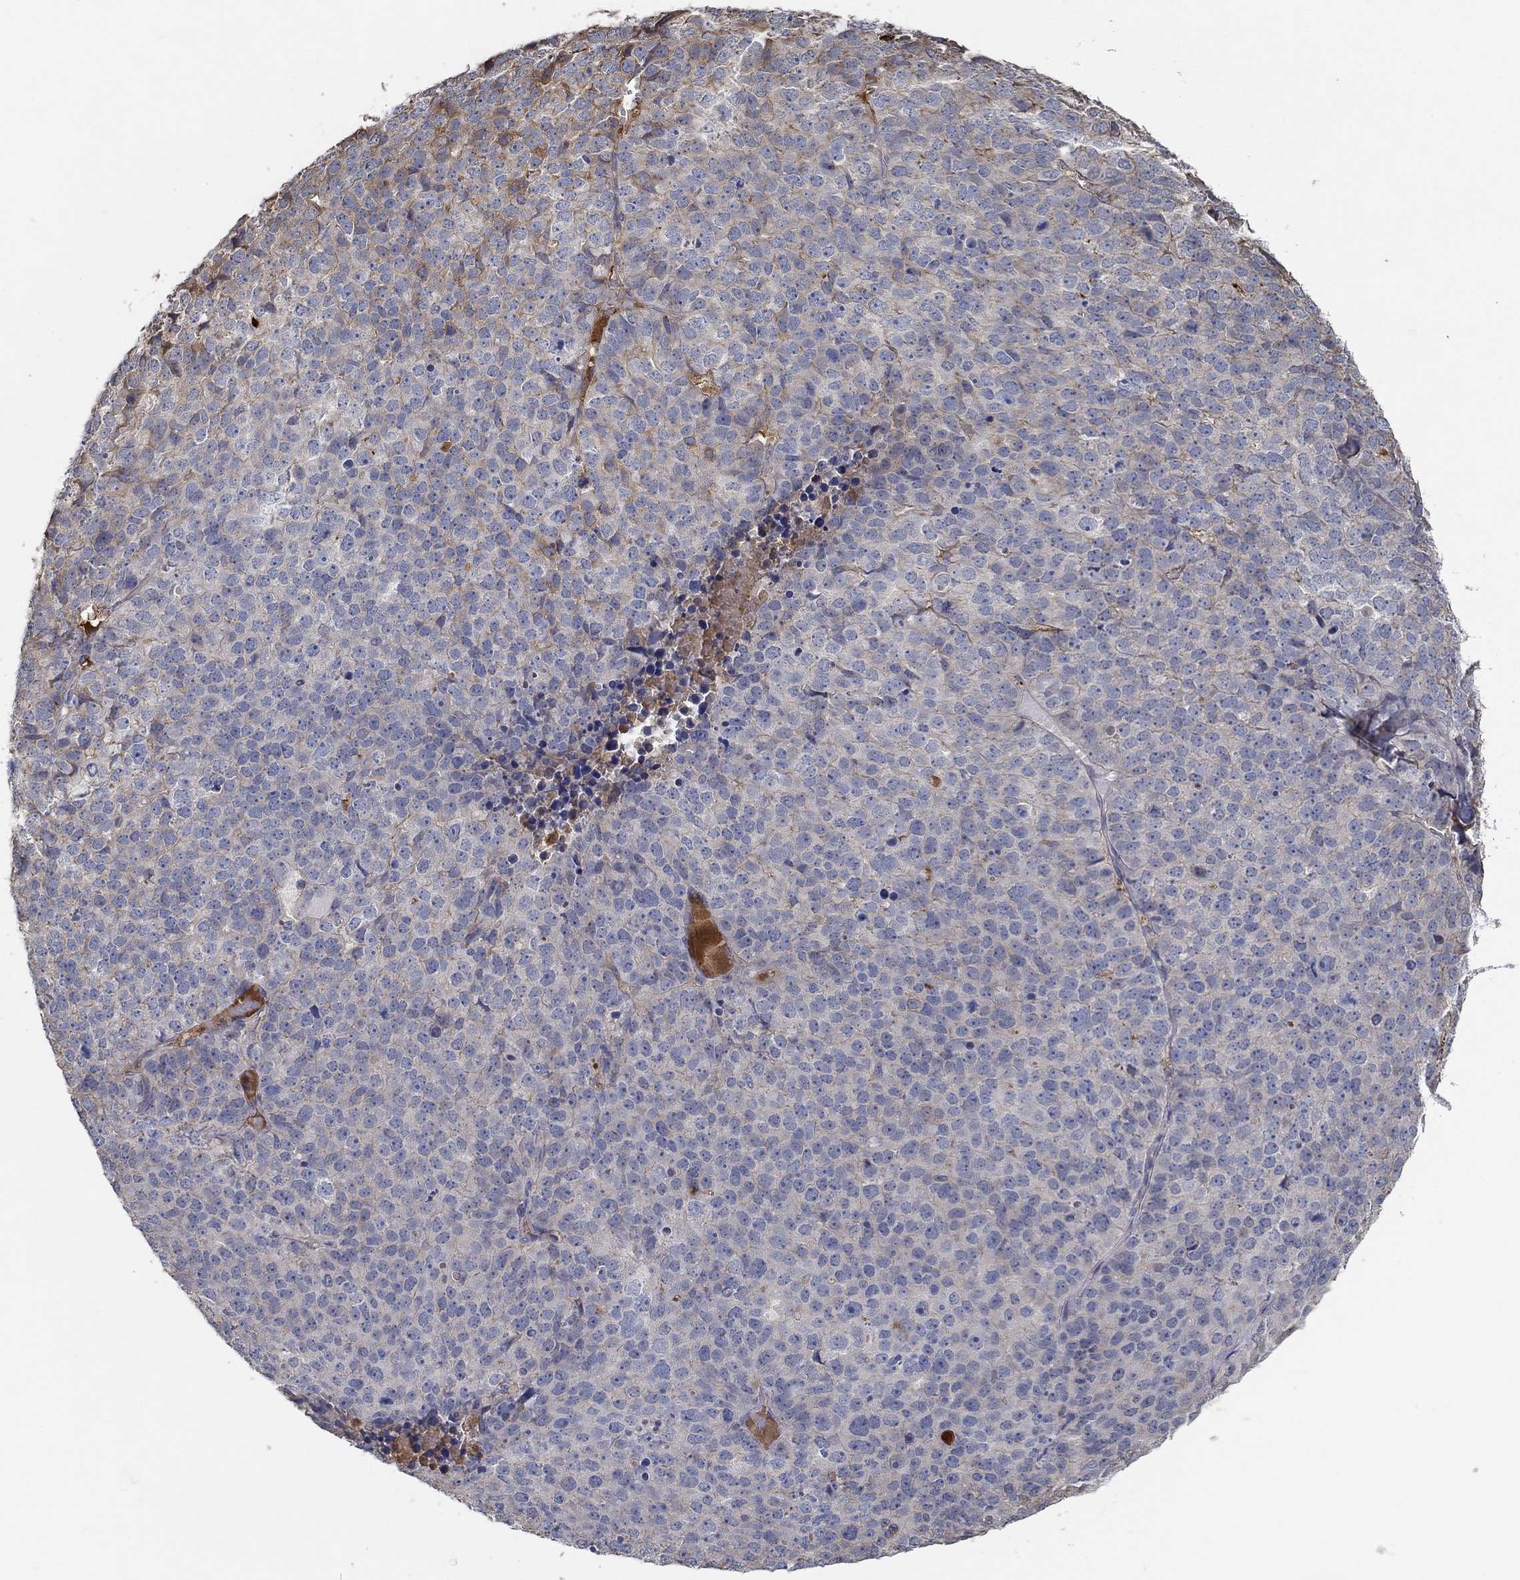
{"staining": {"intensity": "negative", "quantity": "none", "location": "none"}, "tissue": "stomach cancer", "cell_type": "Tumor cells", "image_type": "cancer", "snomed": [{"axis": "morphology", "description": "Adenocarcinoma, NOS"}, {"axis": "topography", "description": "Stomach"}], "caption": "High power microscopy histopathology image of an immunohistochemistry (IHC) image of adenocarcinoma (stomach), revealing no significant positivity in tumor cells. (DAB IHC, high magnification).", "gene": "IL10", "patient": {"sex": "male", "age": 69}}